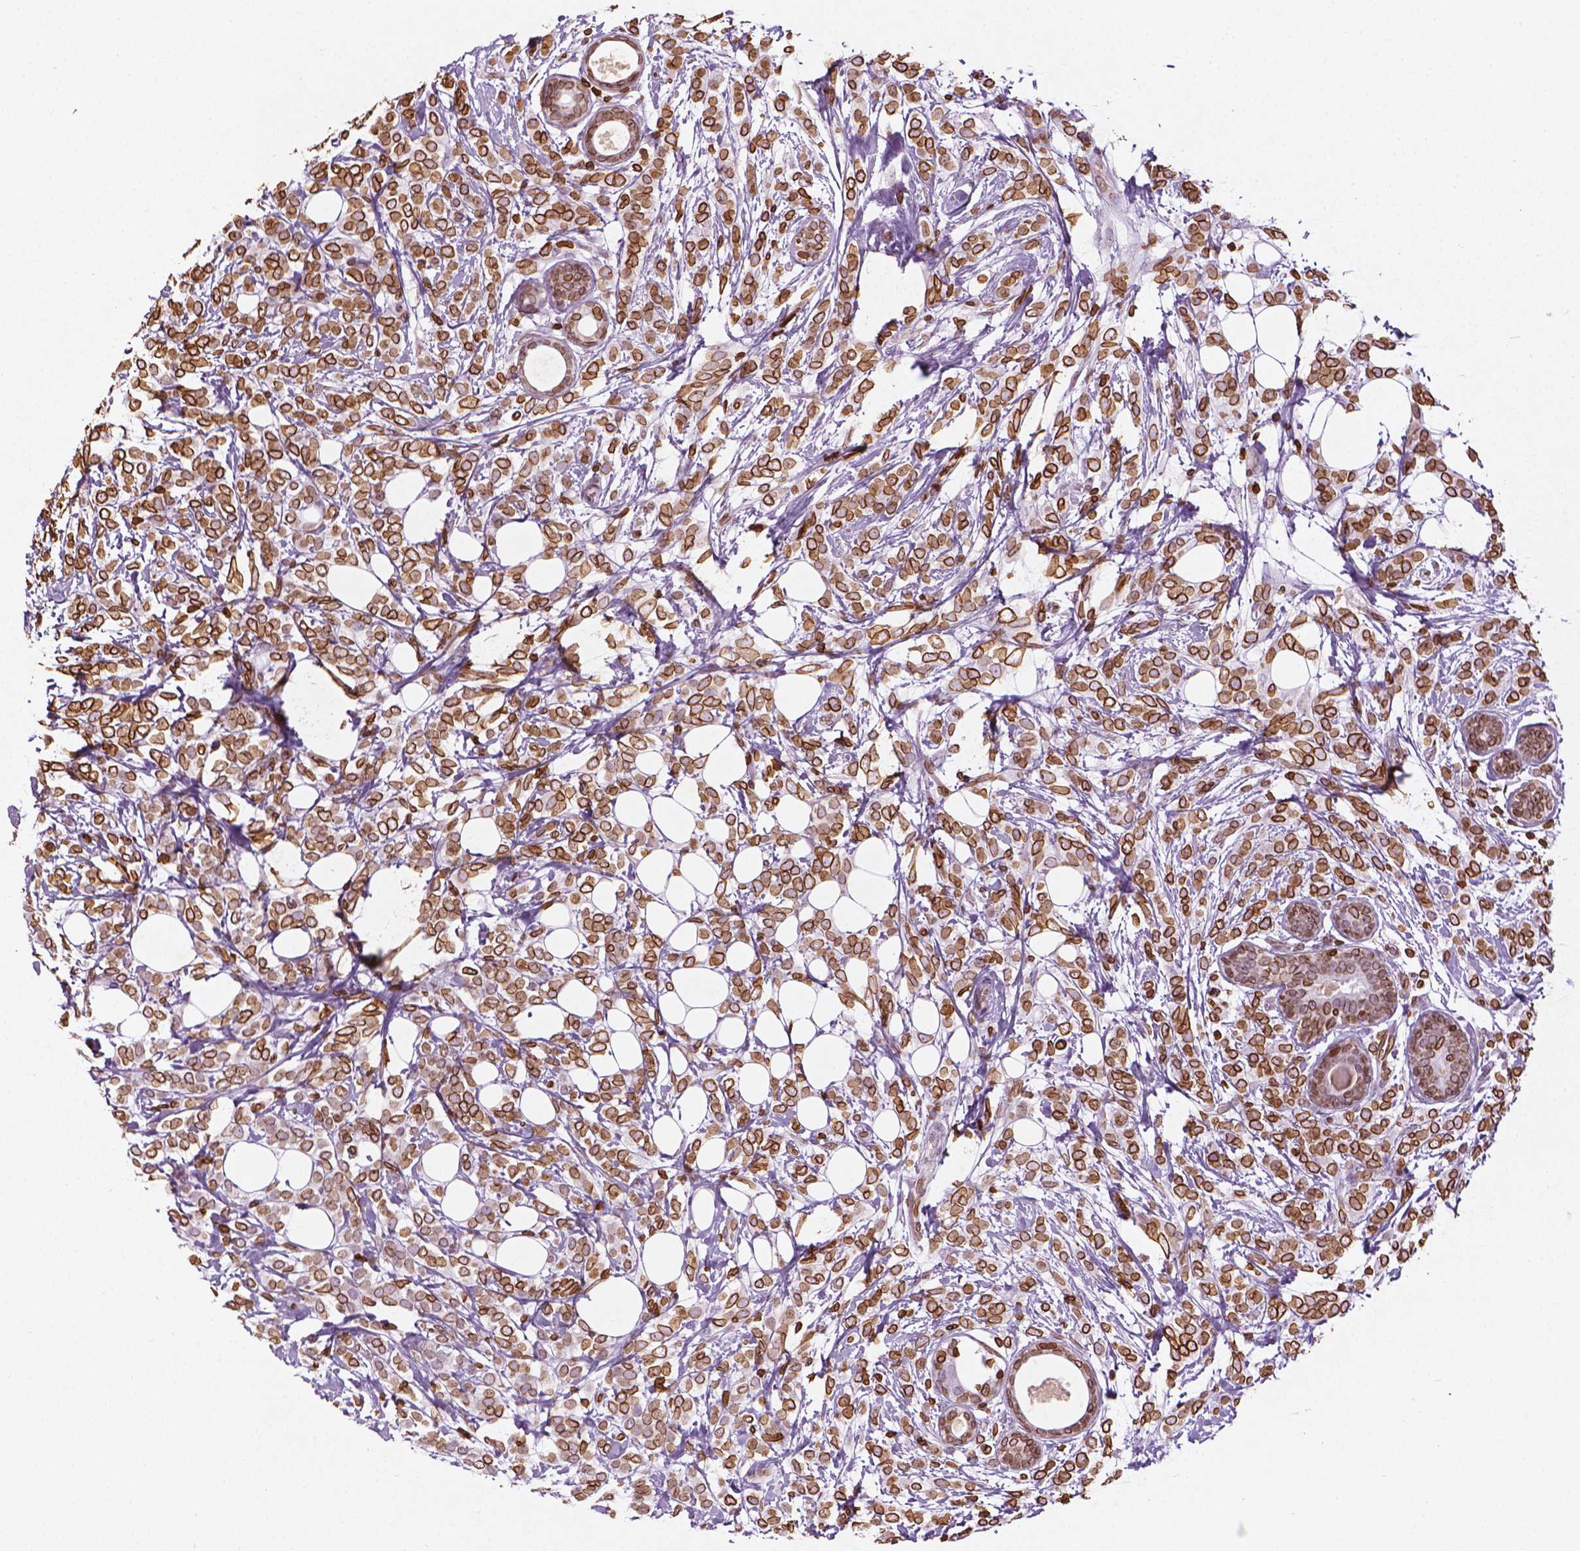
{"staining": {"intensity": "strong", "quantity": ">75%", "location": "cytoplasmic/membranous,nuclear"}, "tissue": "breast cancer", "cell_type": "Tumor cells", "image_type": "cancer", "snomed": [{"axis": "morphology", "description": "Lobular carcinoma"}, {"axis": "topography", "description": "Breast"}], "caption": "This is a photomicrograph of IHC staining of breast cancer (lobular carcinoma), which shows strong staining in the cytoplasmic/membranous and nuclear of tumor cells.", "gene": "LMNB1", "patient": {"sex": "female", "age": 49}}